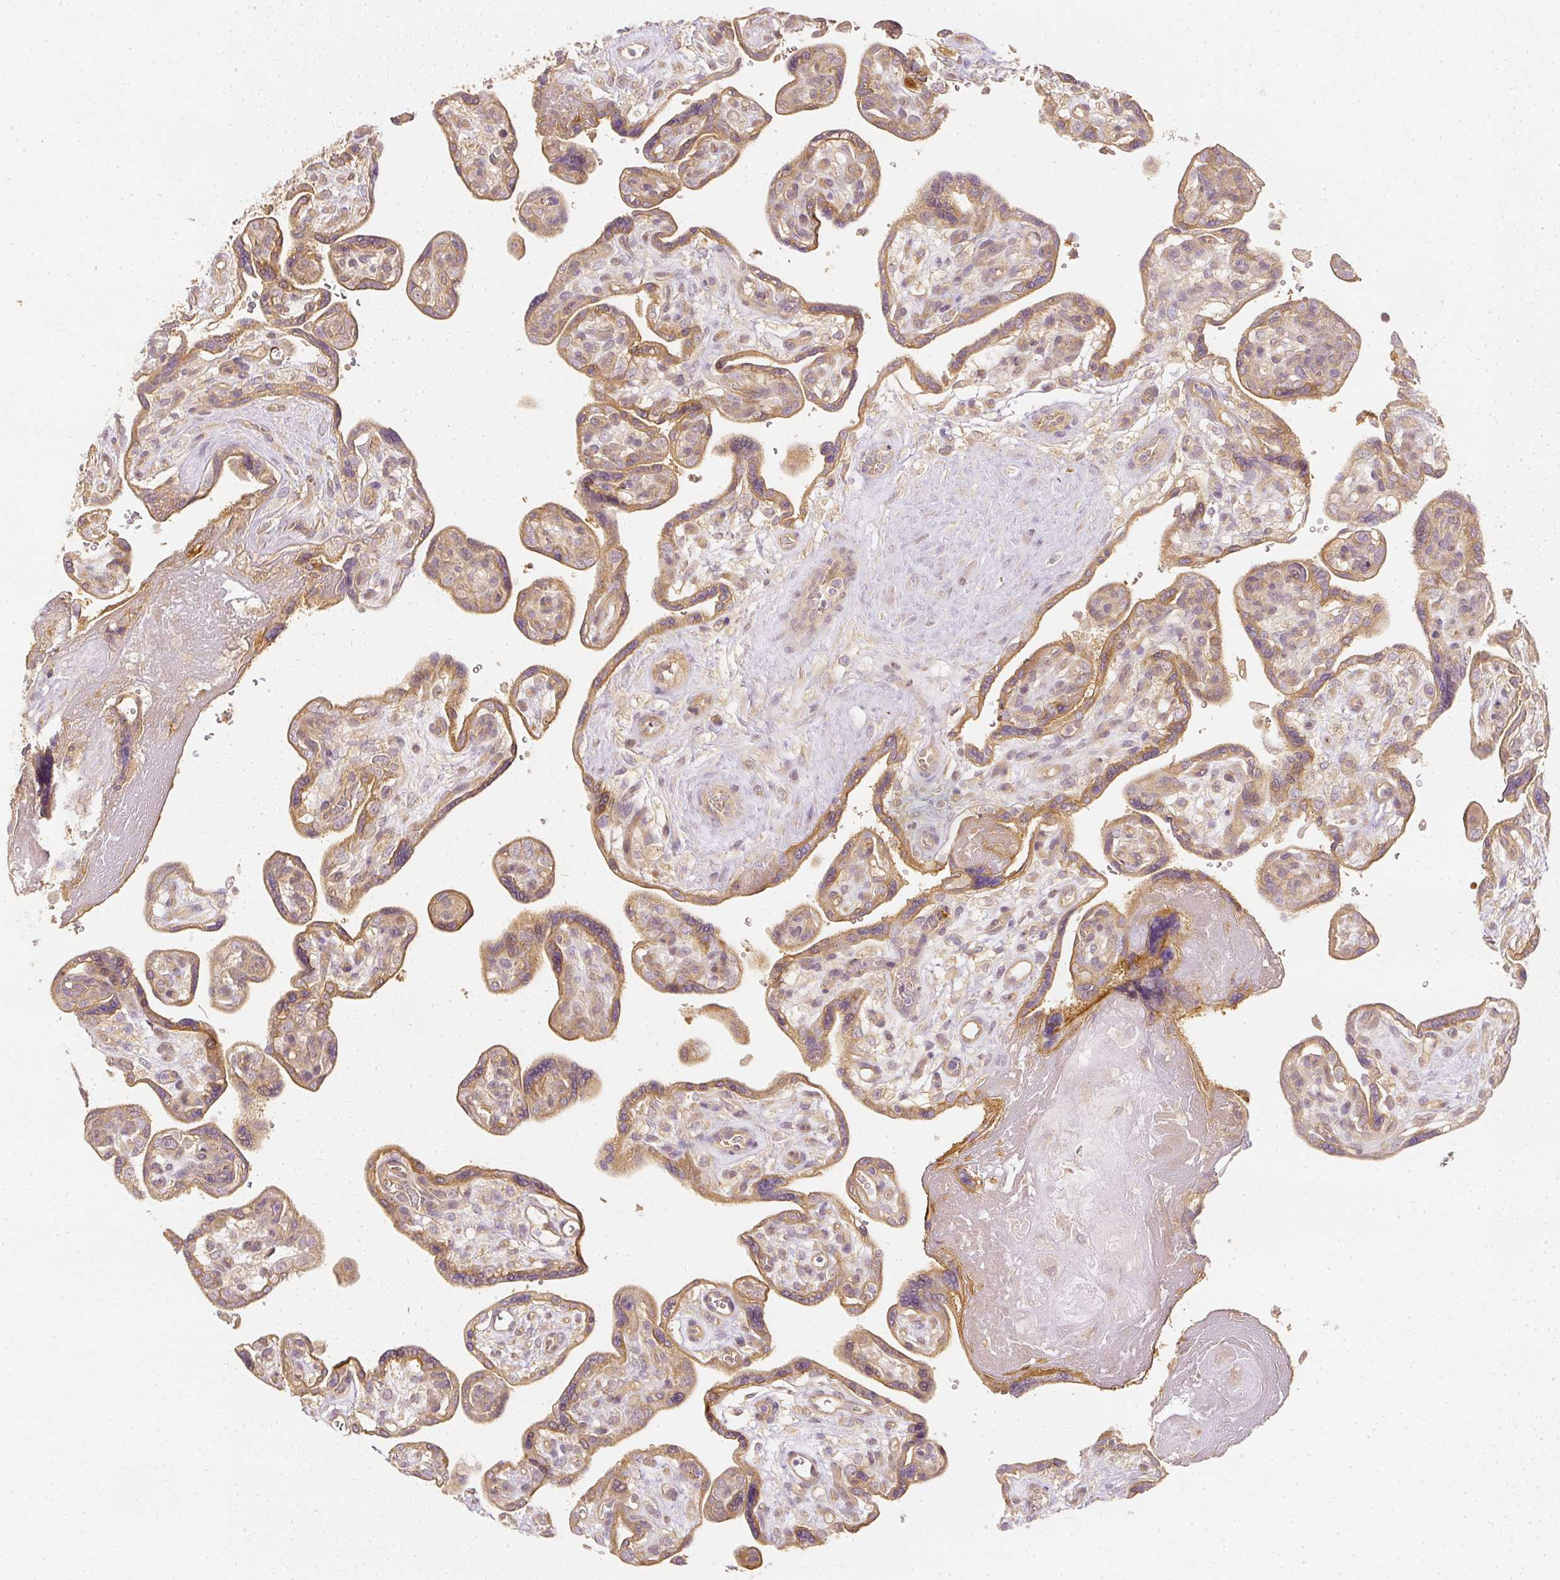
{"staining": {"intensity": "moderate", "quantity": ">75%", "location": "cytoplasmic/membranous"}, "tissue": "placenta", "cell_type": "Trophoblastic cells", "image_type": "normal", "snomed": [{"axis": "morphology", "description": "Normal tissue, NOS"}, {"axis": "topography", "description": "Placenta"}], "caption": "DAB immunohistochemical staining of unremarkable human placenta displays moderate cytoplasmic/membranous protein expression in about >75% of trophoblastic cells. (brown staining indicates protein expression, while blue staining denotes nuclei).", "gene": "GNAQ", "patient": {"sex": "female", "age": 39}}